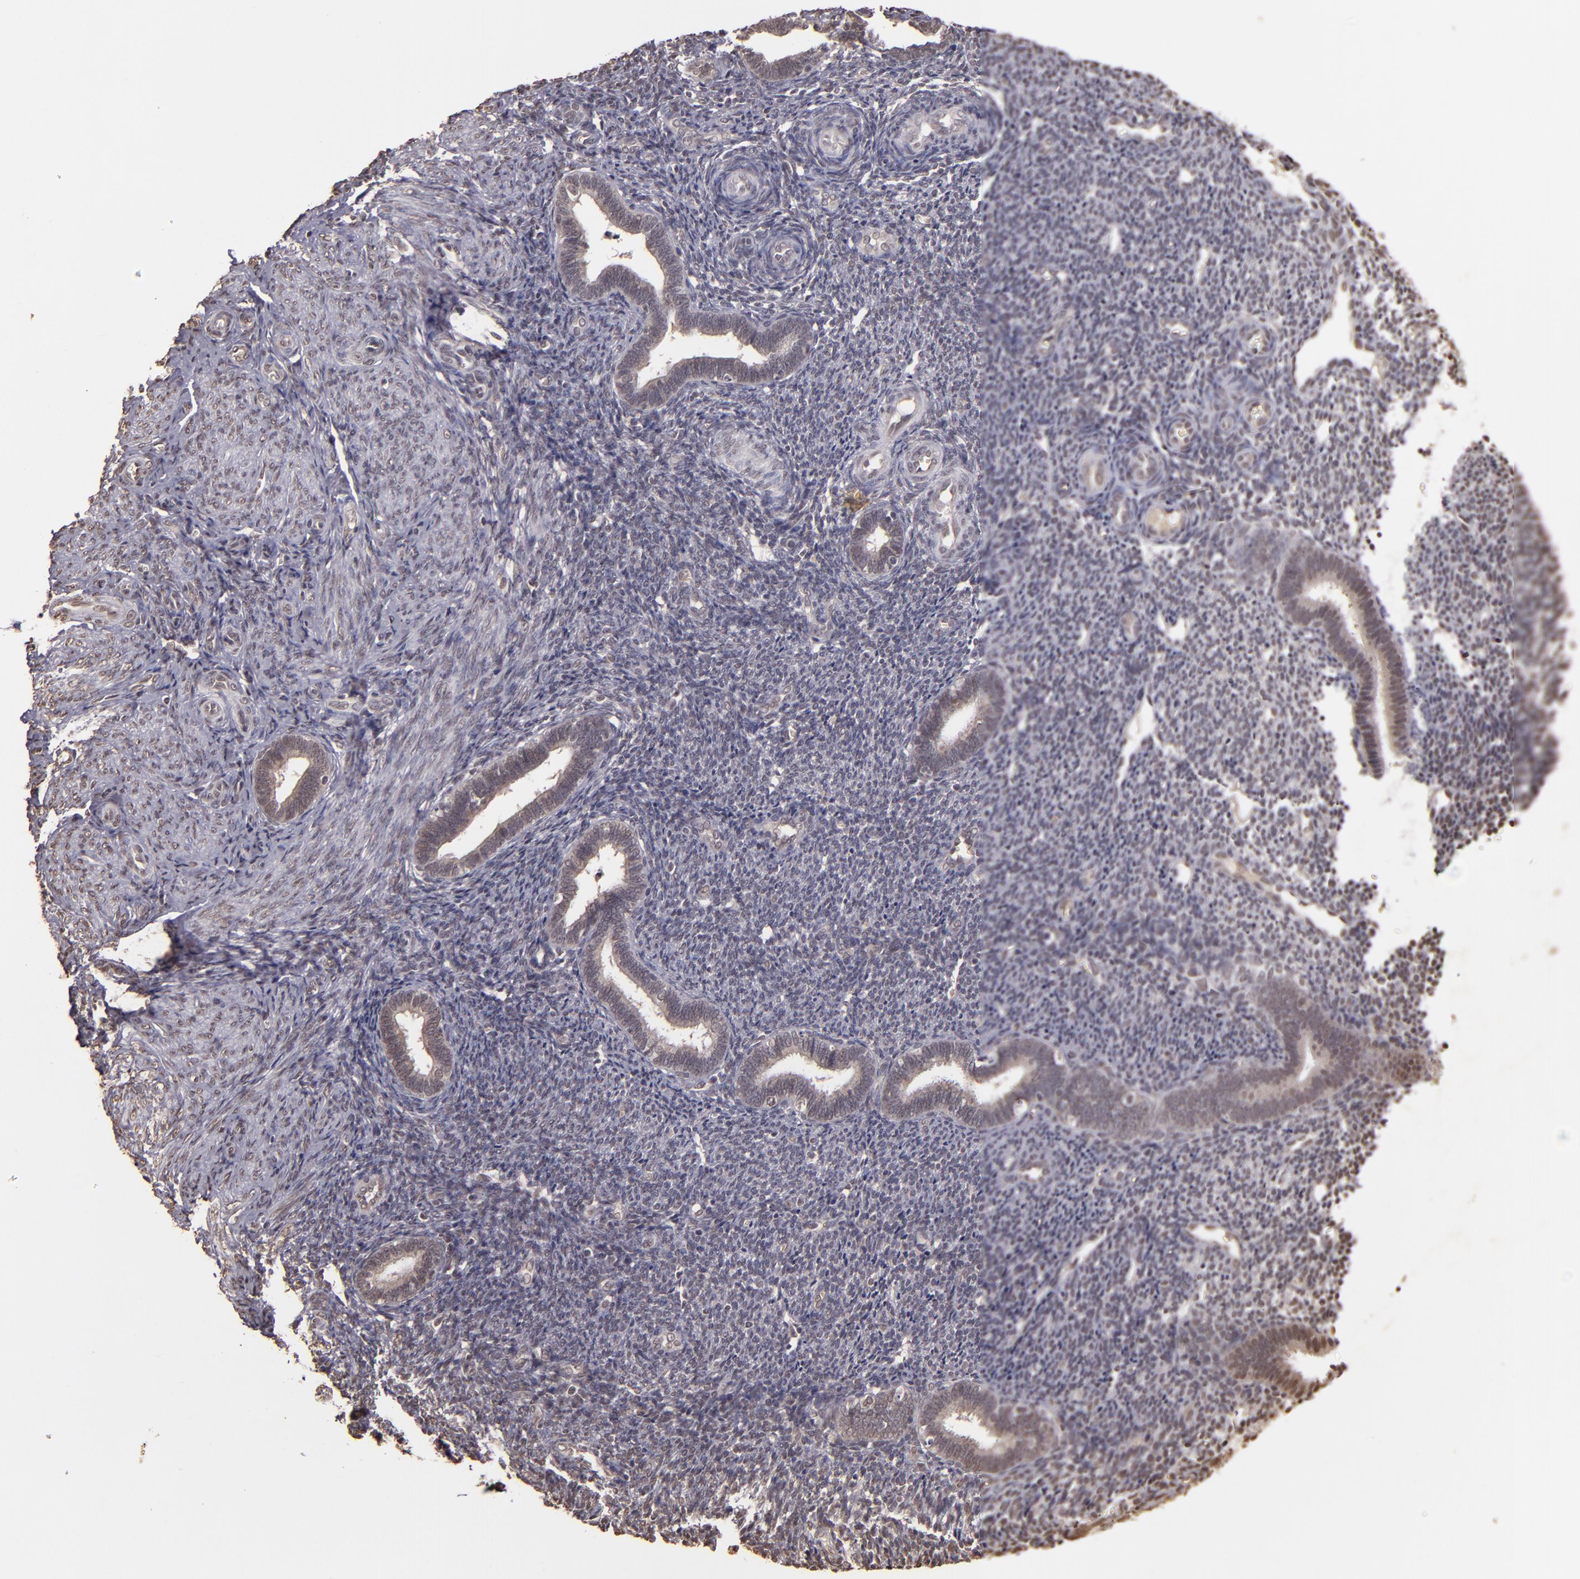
{"staining": {"intensity": "weak", "quantity": "<25%", "location": "cytoplasmic/membranous,nuclear"}, "tissue": "endometrium", "cell_type": "Cells in endometrial stroma", "image_type": "normal", "snomed": [{"axis": "morphology", "description": "Normal tissue, NOS"}, {"axis": "topography", "description": "Endometrium"}], "caption": "IHC image of benign endometrium: human endometrium stained with DAB displays no significant protein positivity in cells in endometrial stroma. Brightfield microscopy of immunohistochemistry (IHC) stained with DAB (brown) and hematoxylin (blue), captured at high magnification.", "gene": "CUL1", "patient": {"sex": "female", "age": 27}}